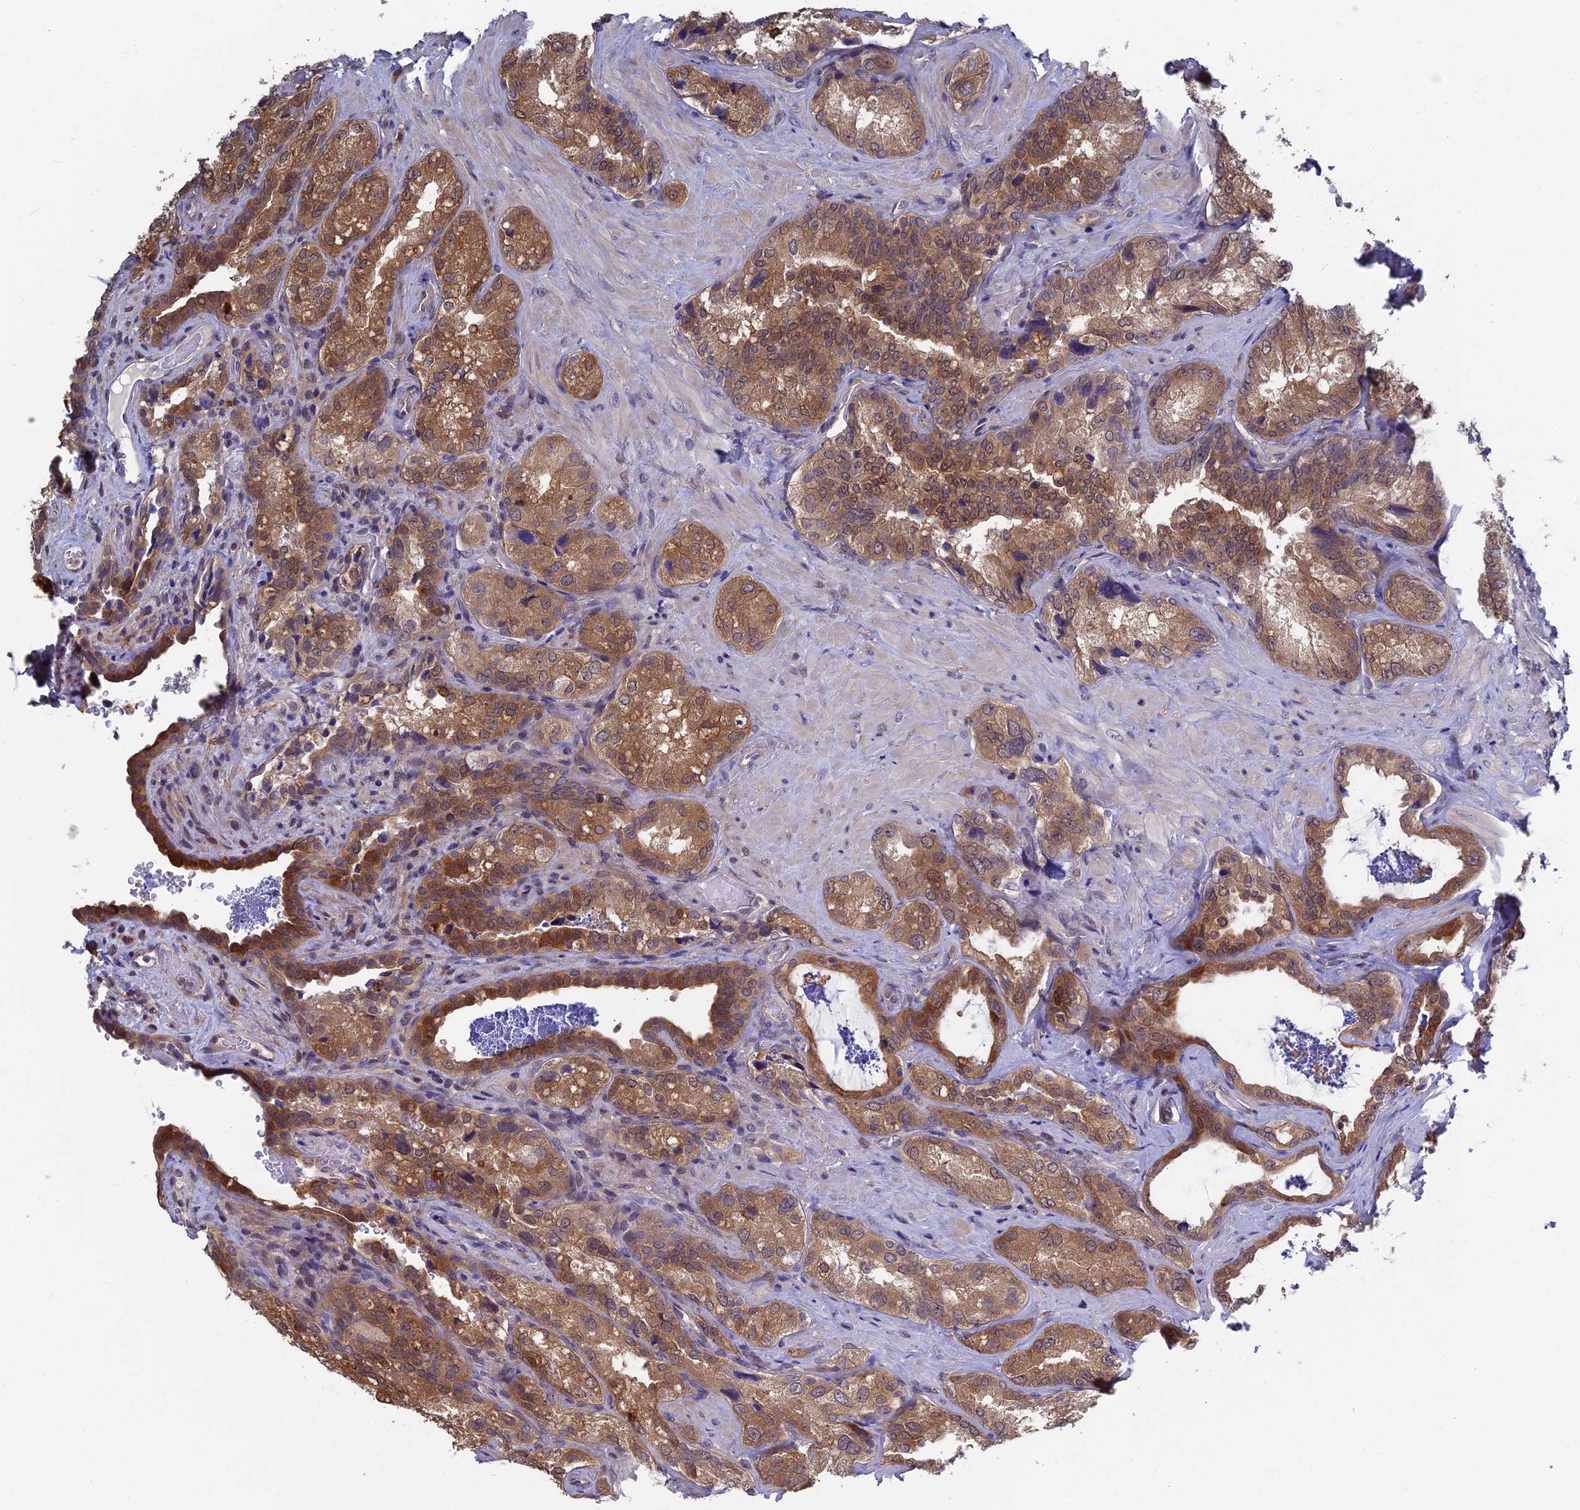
{"staining": {"intensity": "moderate", "quantity": ">75%", "location": "cytoplasmic/membranous"}, "tissue": "seminal vesicle", "cell_type": "Glandular cells", "image_type": "normal", "snomed": [{"axis": "morphology", "description": "Normal tissue, NOS"}, {"axis": "topography", "description": "Seminal veicle"}, {"axis": "topography", "description": "Peripheral nerve tissue"}], "caption": "An IHC image of normal tissue is shown. Protein staining in brown labels moderate cytoplasmic/membranous positivity in seminal vesicle within glandular cells.", "gene": "LCMT1", "patient": {"sex": "male", "age": 67}}